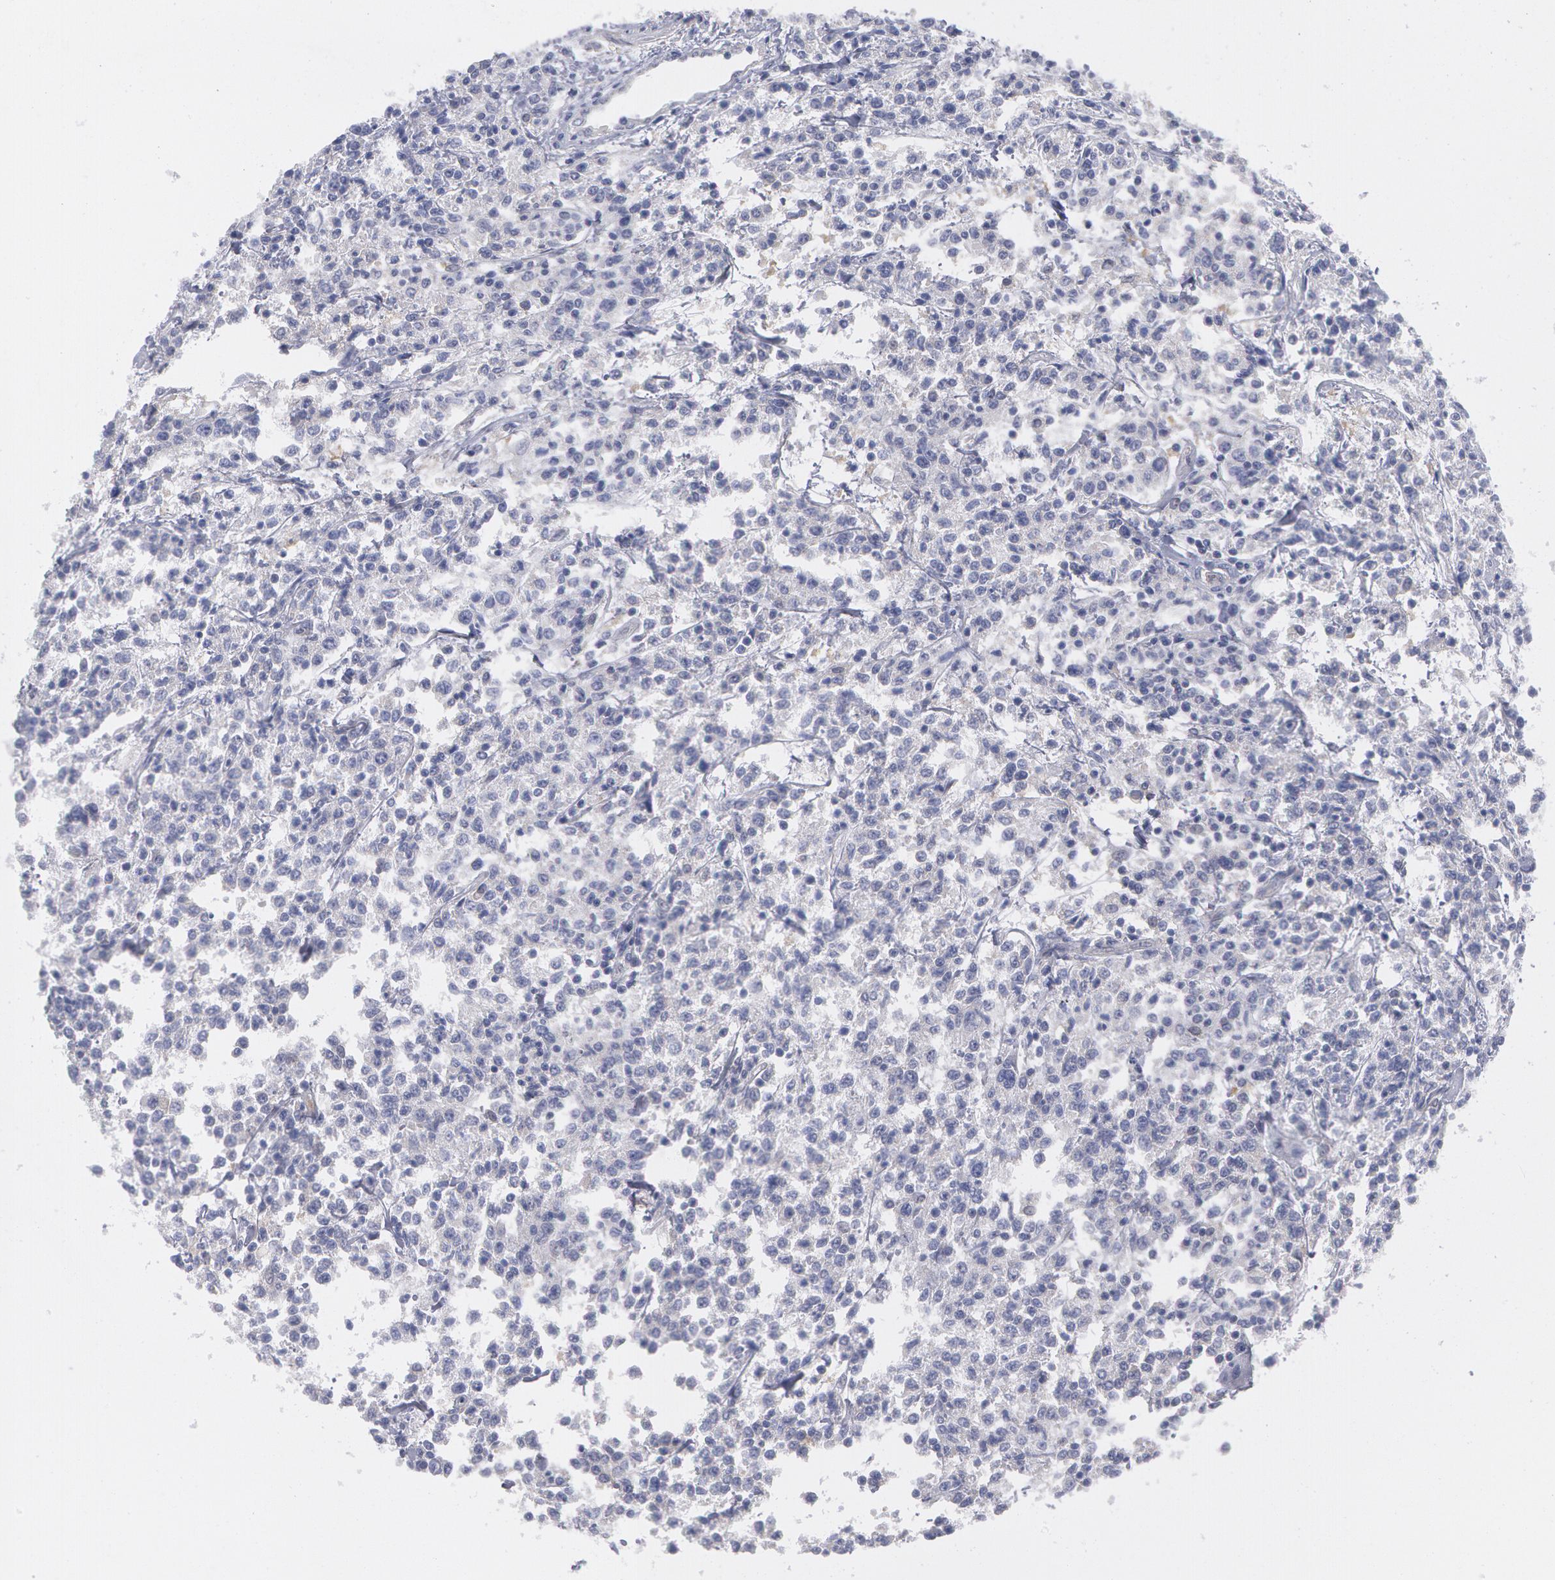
{"staining": {"intensity": "negative", "quantity": "none", "location": "none"}, "tissue": "lymphoma", "cell_type": "Tumor cells", "image_type": "cancer", "snomed": [{"axis": "morphology", "description": "Malignant lymphoma, non-Hodgkin's type, Low grade"}, {"axis": "topography", "description": "Small intestine"}], "caption": "DAB immunohistochemical staining of lymphoma exhibits no significant positivity in tumor cells.", "gene": "TXNRD1", "patient": {"sex": "female", "age": 59}}